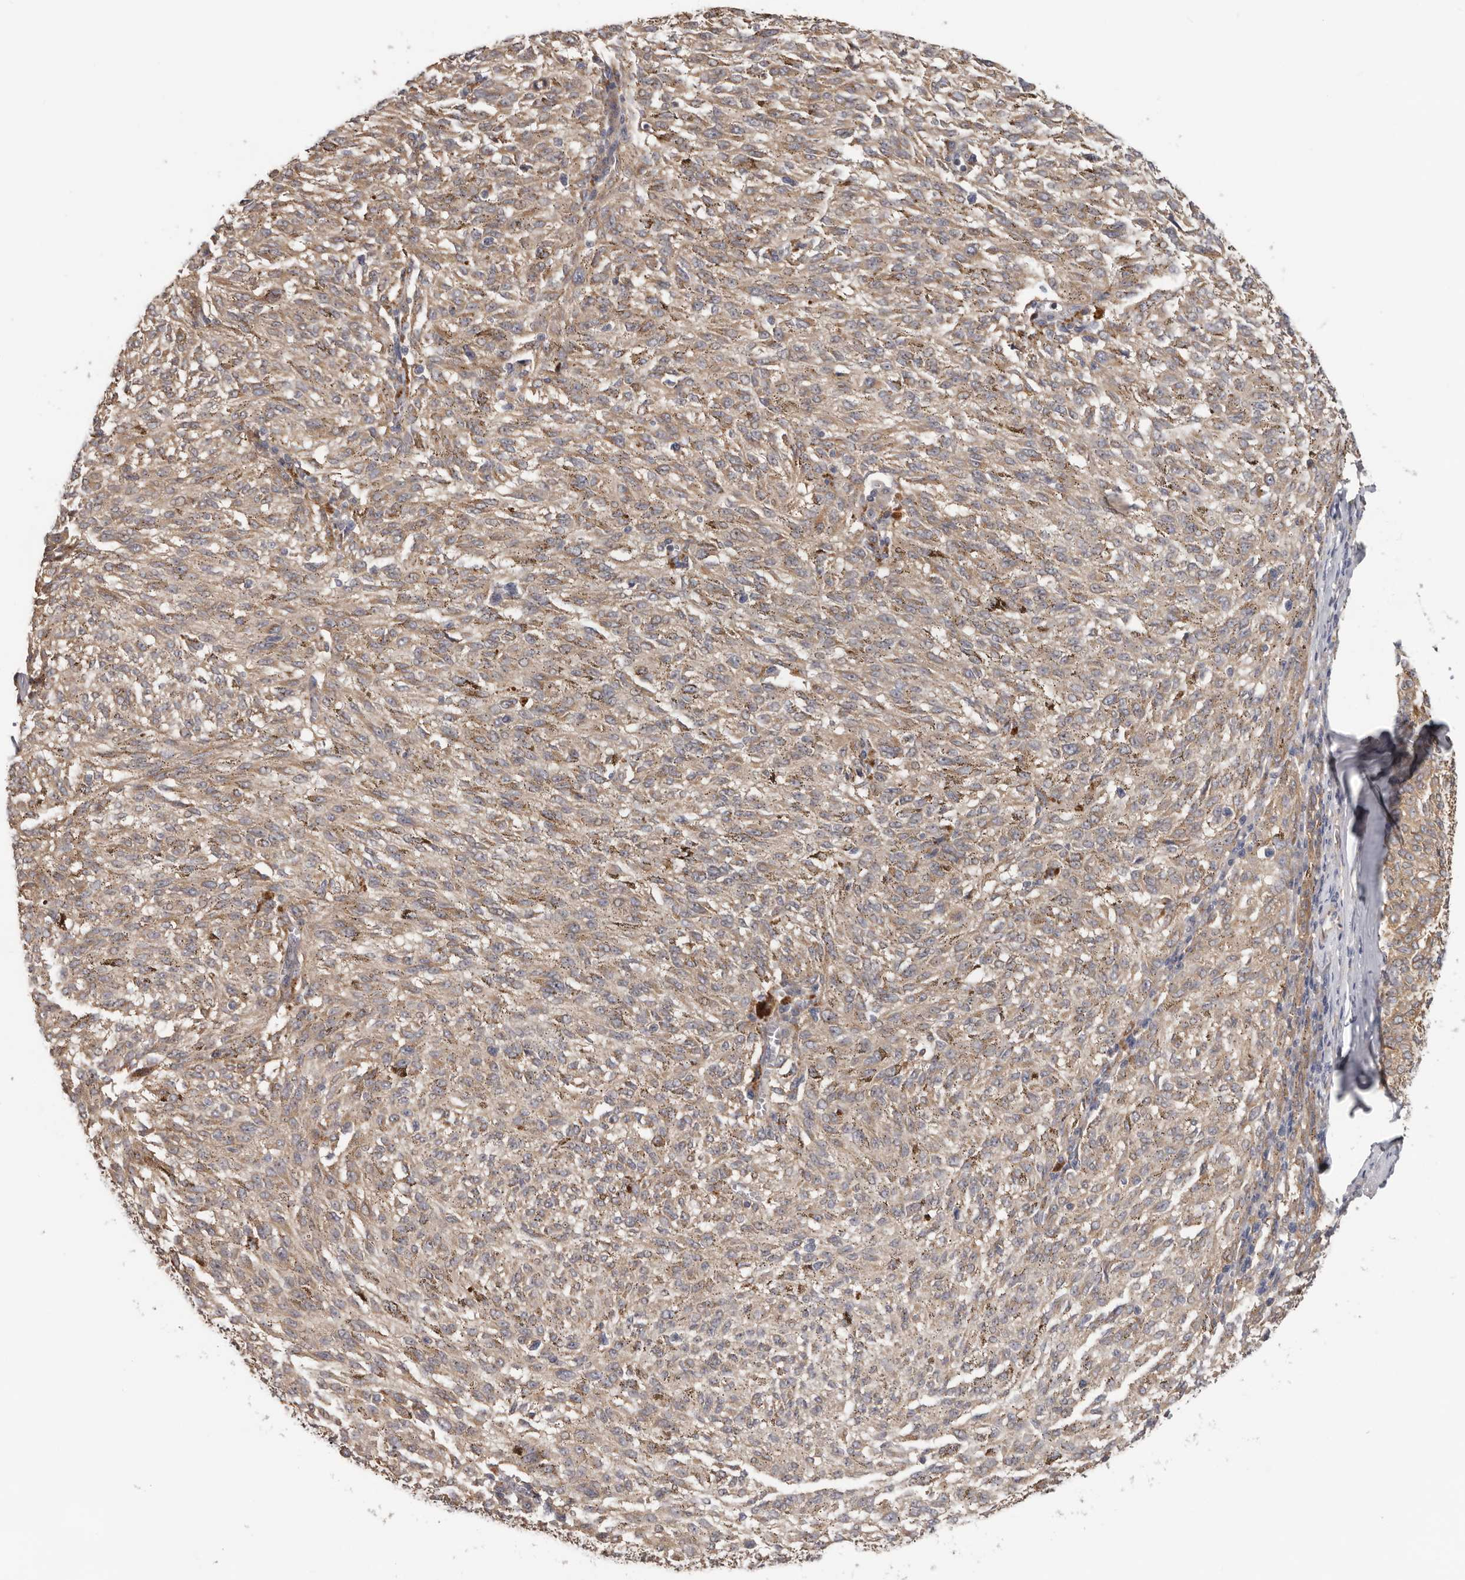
{"staining": {"intensity": "weak", "quantity": ">75%", "location": "cytoplasmic/membranous"}, "tissue": "melanoma", "cell_type": "Tumor cells", "image_type": "cancer", "snomed": [{"axis": "morphology", "description": "Malignant melanoma, NOS"}, {"axis": "topography", "description": "Skin"}], "caption": "About >75% of tumor cells in malignant melanoma display weak cytoplasmic/membranous protein staining as visualized by brown immunohistochemical staining.", "gene": "HINT3", "patient": {"sex": "female", "age": 72}}